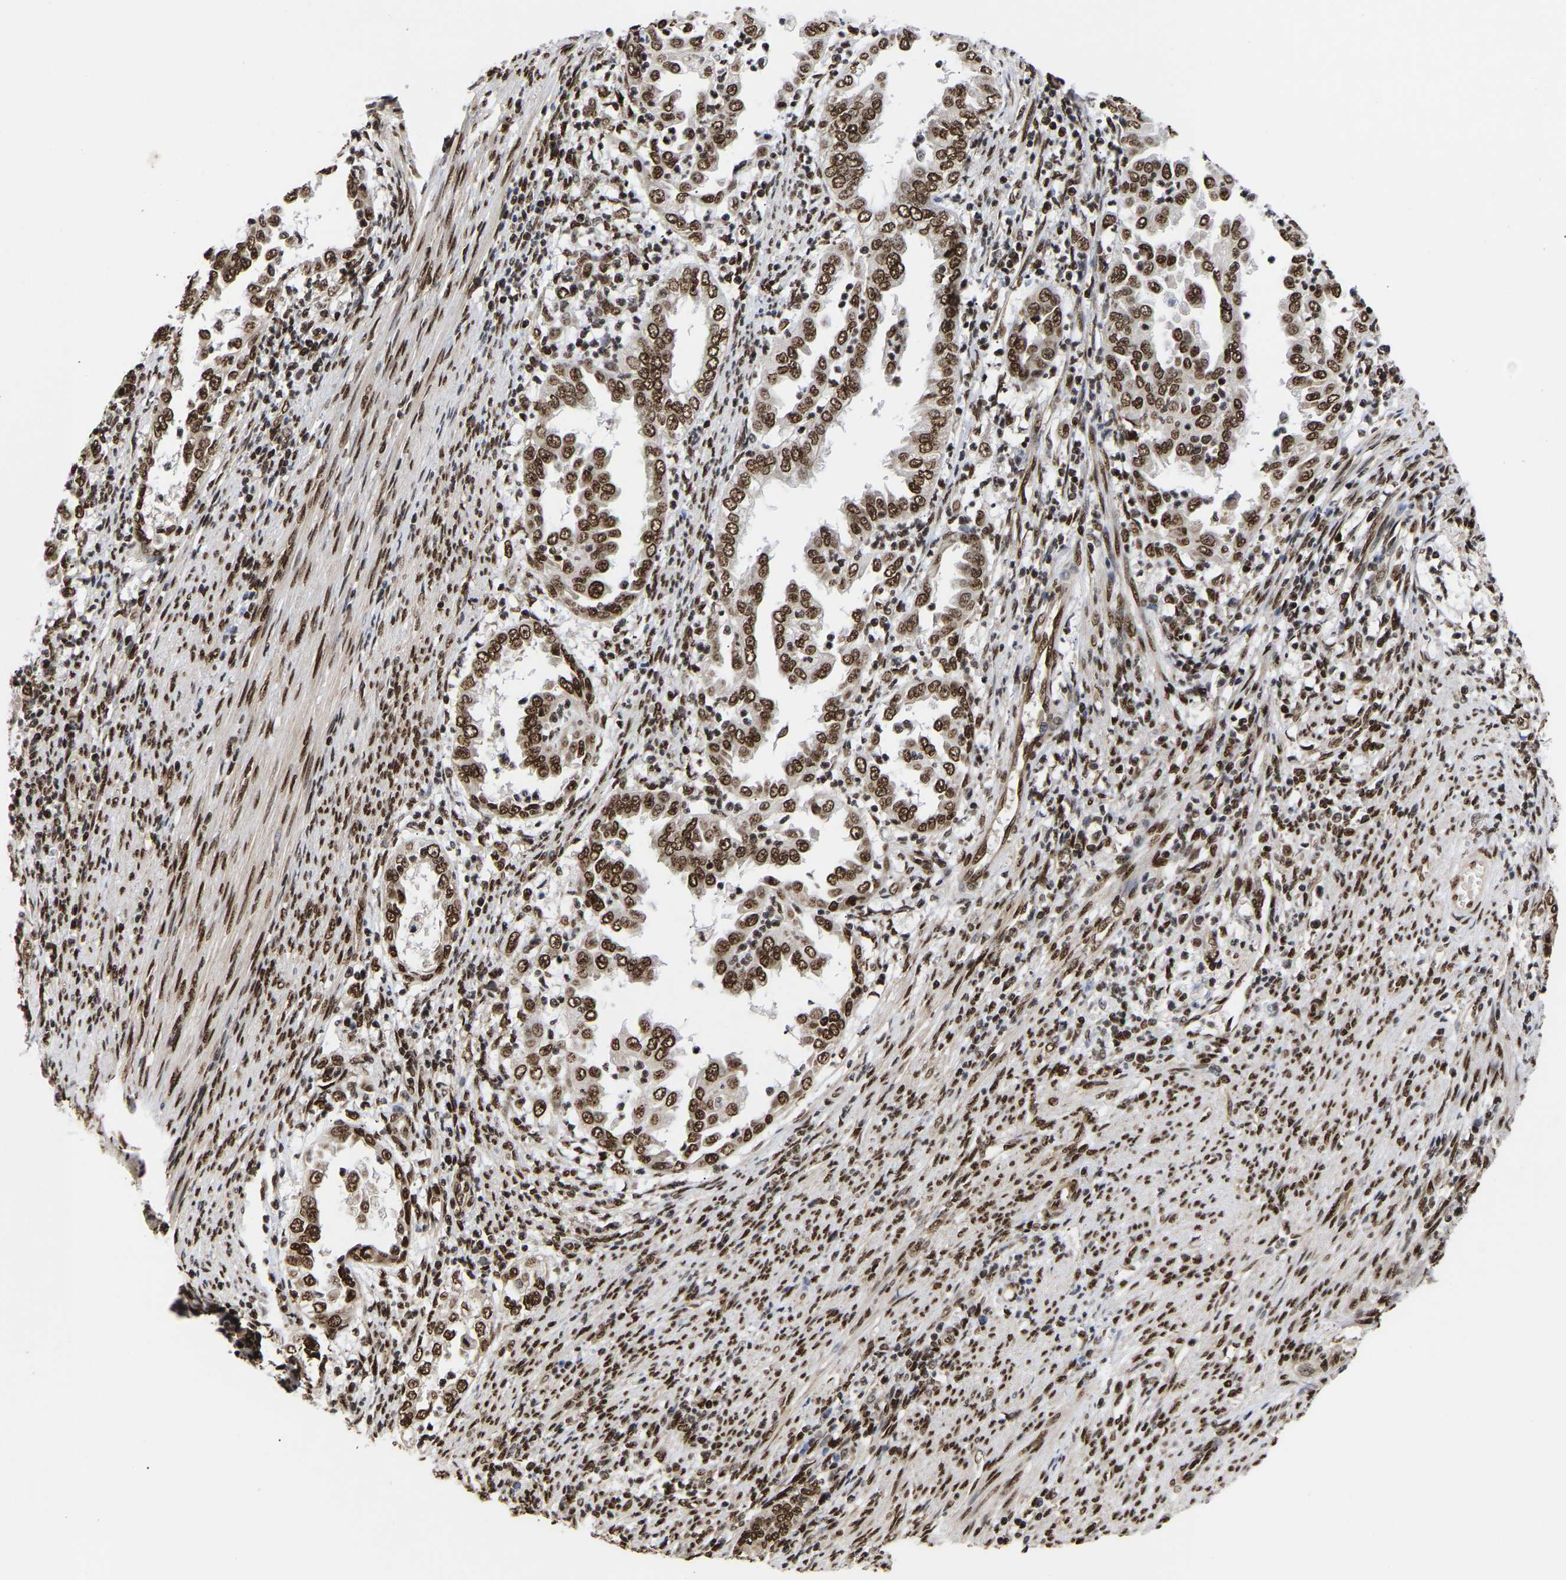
{"staining": {"intensity": "strong", "quantity": ">75%", "location": "nuclear"}, "tissue": "endometrial cancer", "cell_type": "Tumor cells", "image_type": "cancer", "snomed": [{"axis": "morphology", "description": "Adenocarcinoma, NOS"}, {"axis": "topography", "description": "Endometrium"}], "caption": "Adenocarcinoma (endometrial) was stained to show a protein in brown. There is high levels of strong nuclear positivity in approximately >75% of tumor cells. The protein is shown in brown color, while the nuclei are stained blue.", "gene": "PSIP1", "patient": {"sex": "female", "age": 85}}